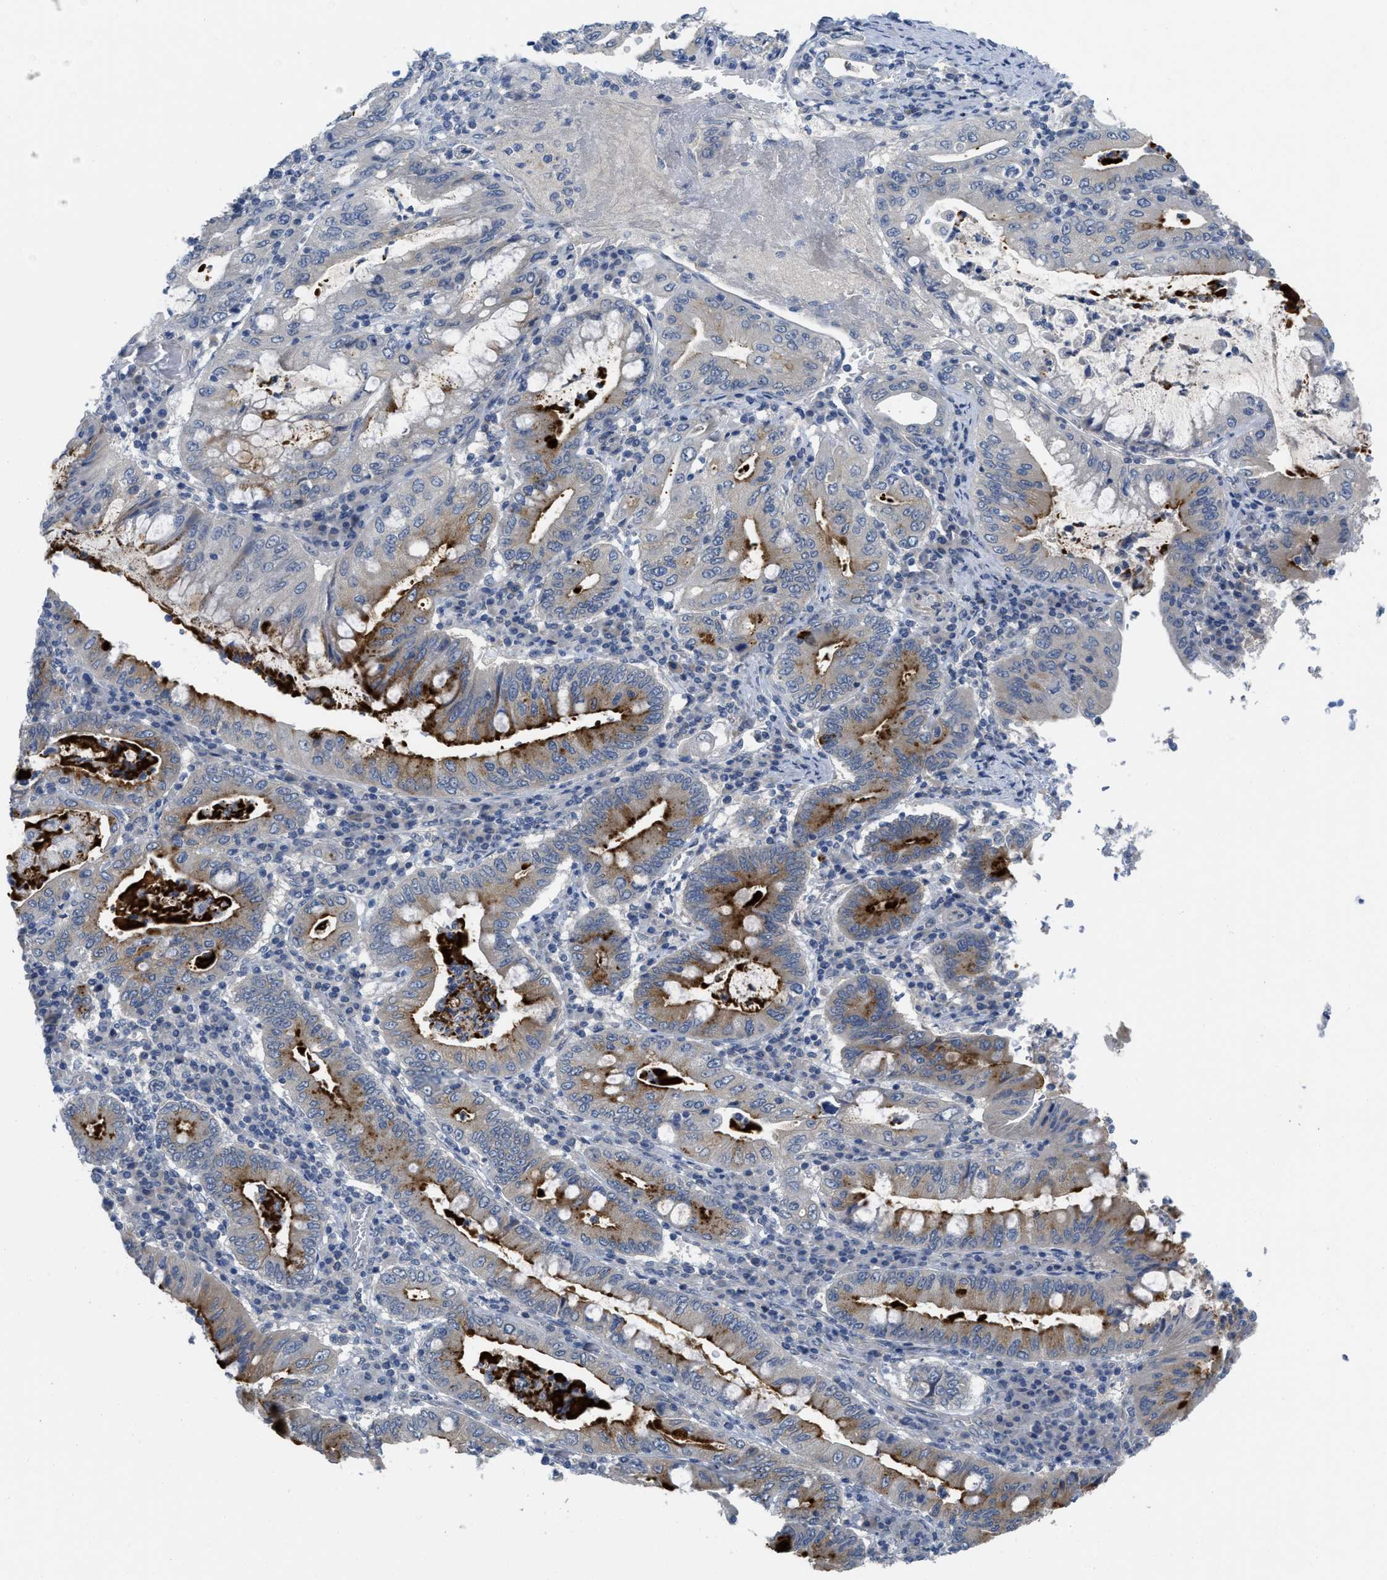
{"staining": {"intensity": "moderate", "quantity": "<25%", "location": "cytoplasmic/membranous"}, "tissue": "stomach cancer", "cell_type": "Tumor cells", "image_type": "cancer", "snomed": [{"axis": "morphology", "description": "Normal tissue, NOS"}, {"axis": "morphology", "description": "Adenocarcinoma, NOS"}, {"axis": "topography", "description": "Esophagus"}, {"axis": "topography", "description": "Stomach, upper"}, {"axis": "topography", "description": "Peripheral nerve tissue"}], "caption": "This image reveals stomach cancer (adenocarcinoma) stained with immunohistochemistry to label a protein in brown. The cytoplasmic/membranous of tumor cells show moderate positivity for the protein. Nuclei are counter-stained blue.", "gene": "TNFAIP1", "patient": {"sex": "male", "age": 62}}